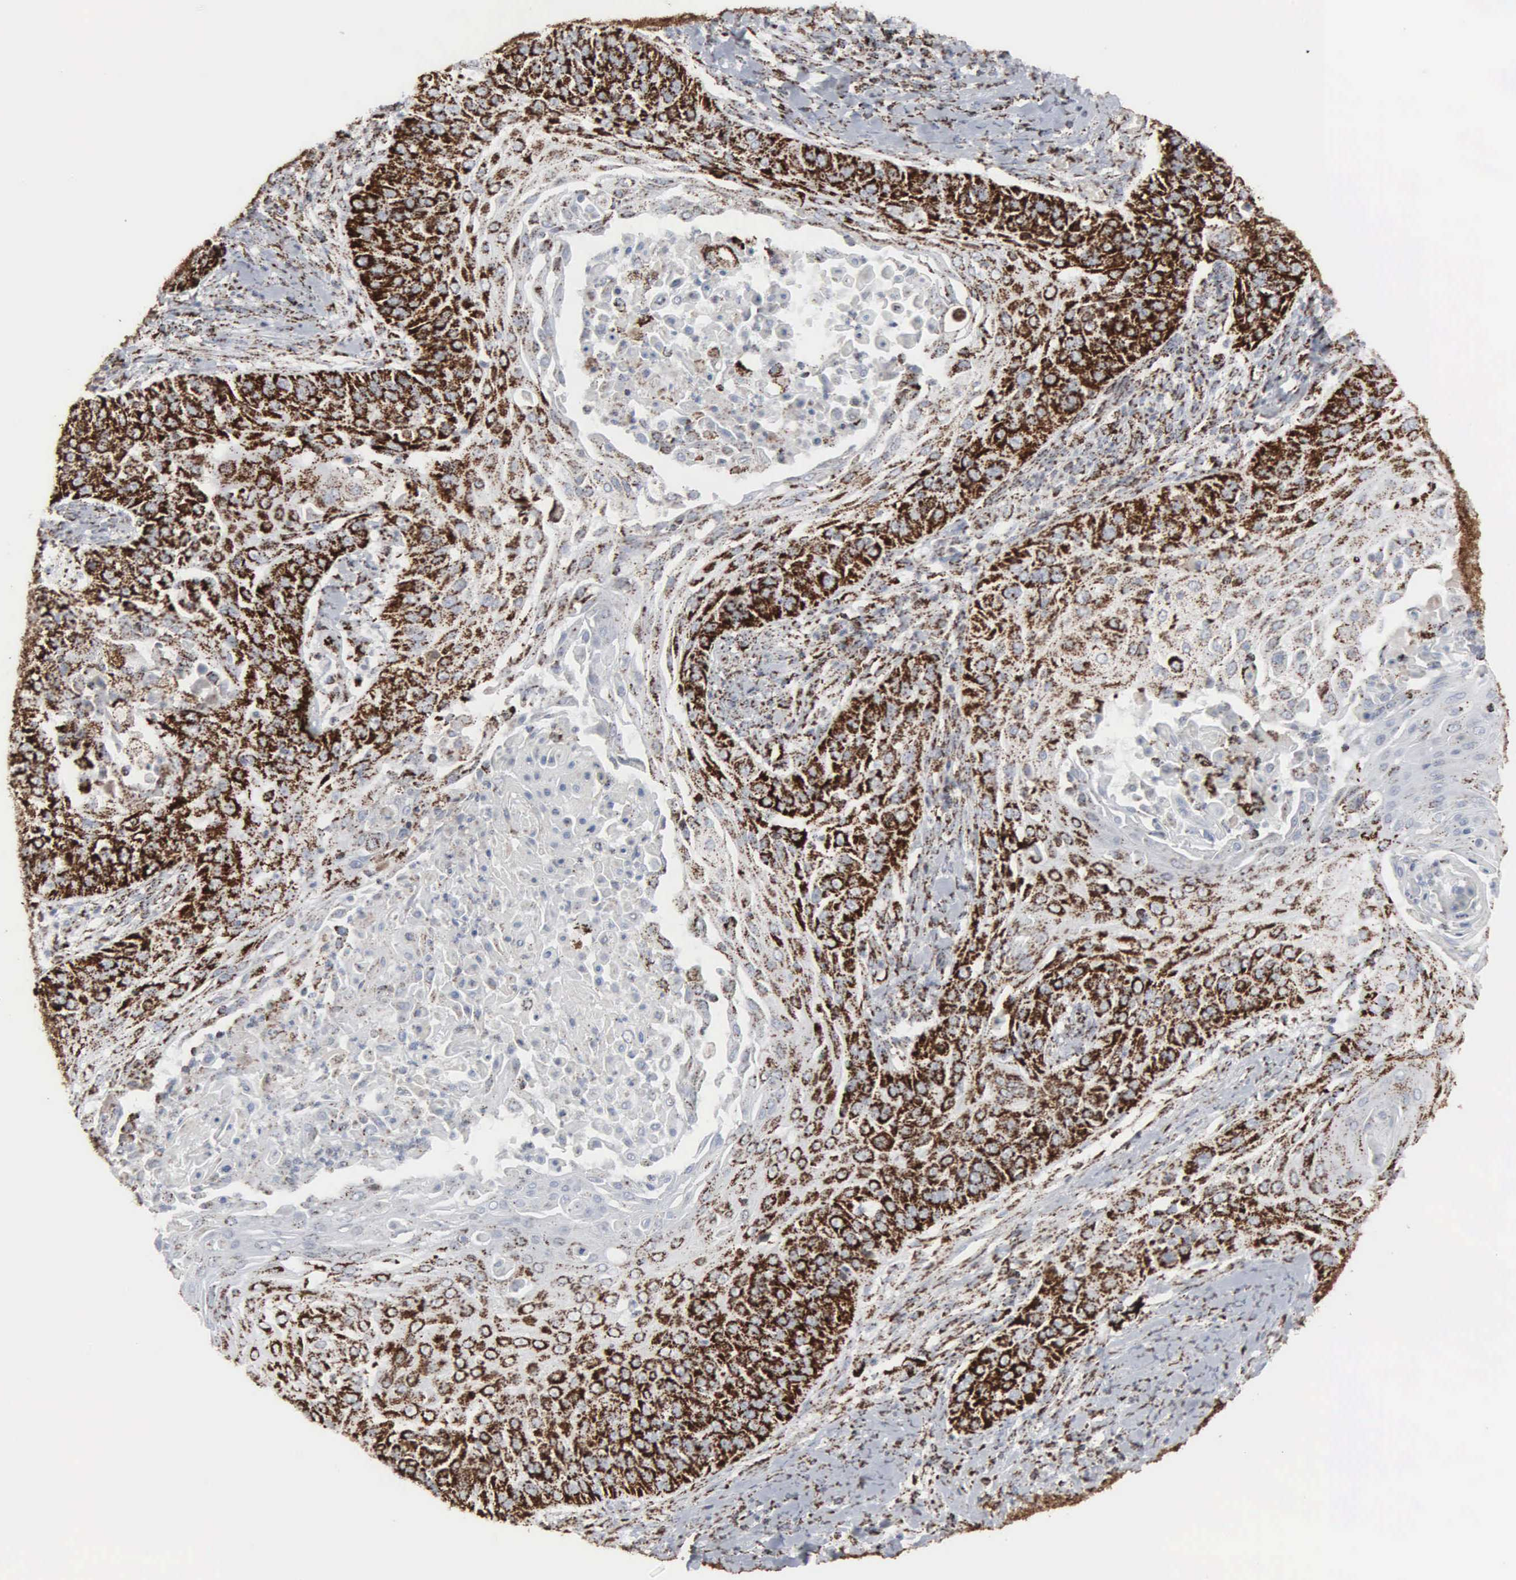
{"staining": {"intensity": "strong", "quantity": ">75%", "location": "cytoplasmic/membranous"}, "tissue": "cervical cancer", "cell_type": "Tumor cells", "image_type": "cancer", "snomed": [{"axis": "morphology", "description": "Squamous cell carcinoma, NOS"}, {"axis": "topography", "description": "Cervix"}], "caption": "DAB immunohistochemical staining of squamous cell carcinoma (cervical) reveals strong cytoplasmic/membranous protein expression in approximately >75% of tumor cells.", "gene": "HSPA9", "patient": {"sex": "female", "age": 64}}